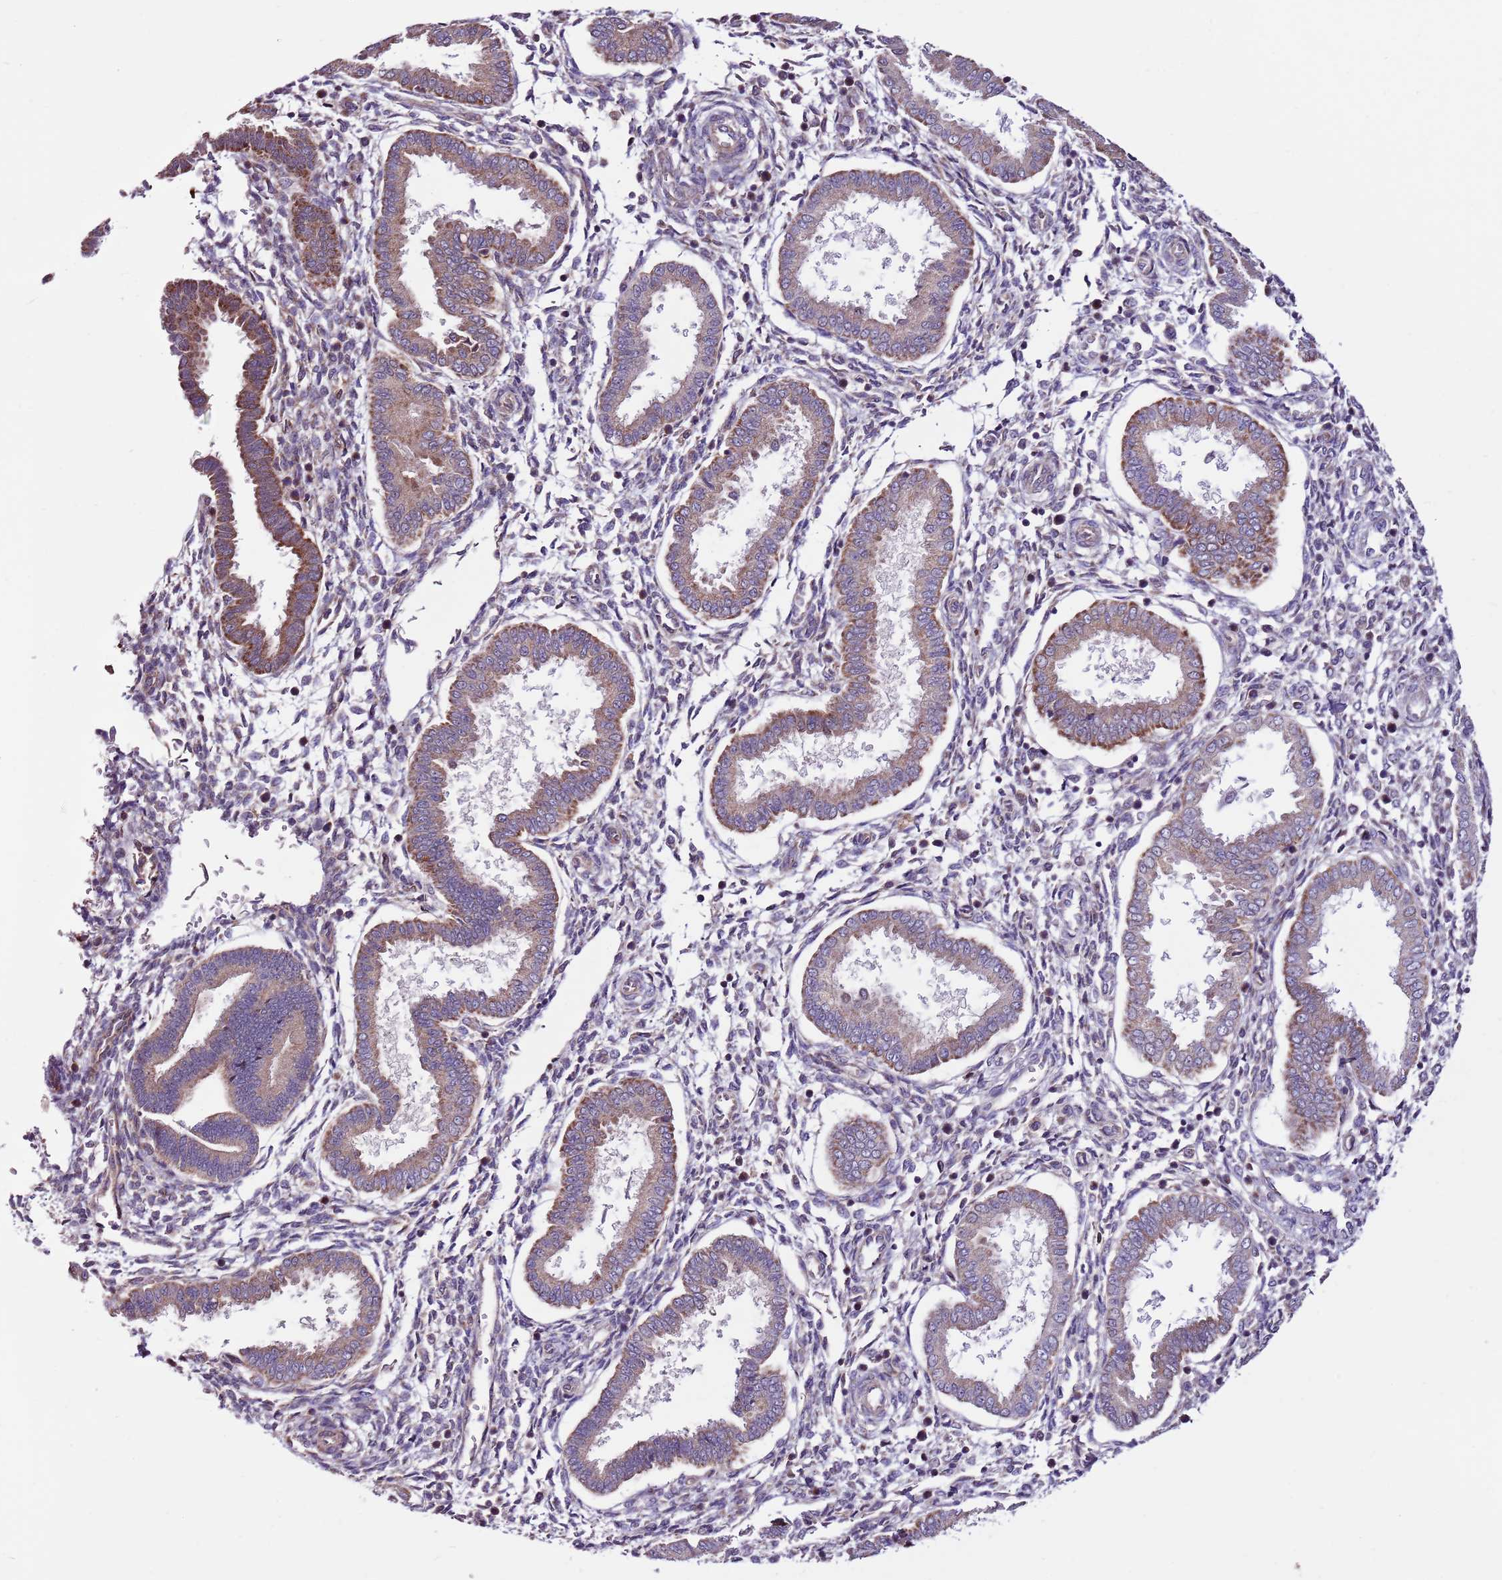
{"staining": {"intensity": "weak", "quantity": "<25%", "location": "cytoplasmic/membranous"}, "tissue": "endometrium", "cell_type": "Cells in endometrial stroma", "image_type": "normal", "snomed": [{"axis": "morphology", "description": "Normal tissue, NOS"}, {"axis": "topography", "description": "Endometrium"}], "caption": "Human endometrium stained for a protein using IHC exhibits no expression in cells in endometrial stroma.", "gene": "SMG1", "patient": {"sex": "female", "age": 24}}